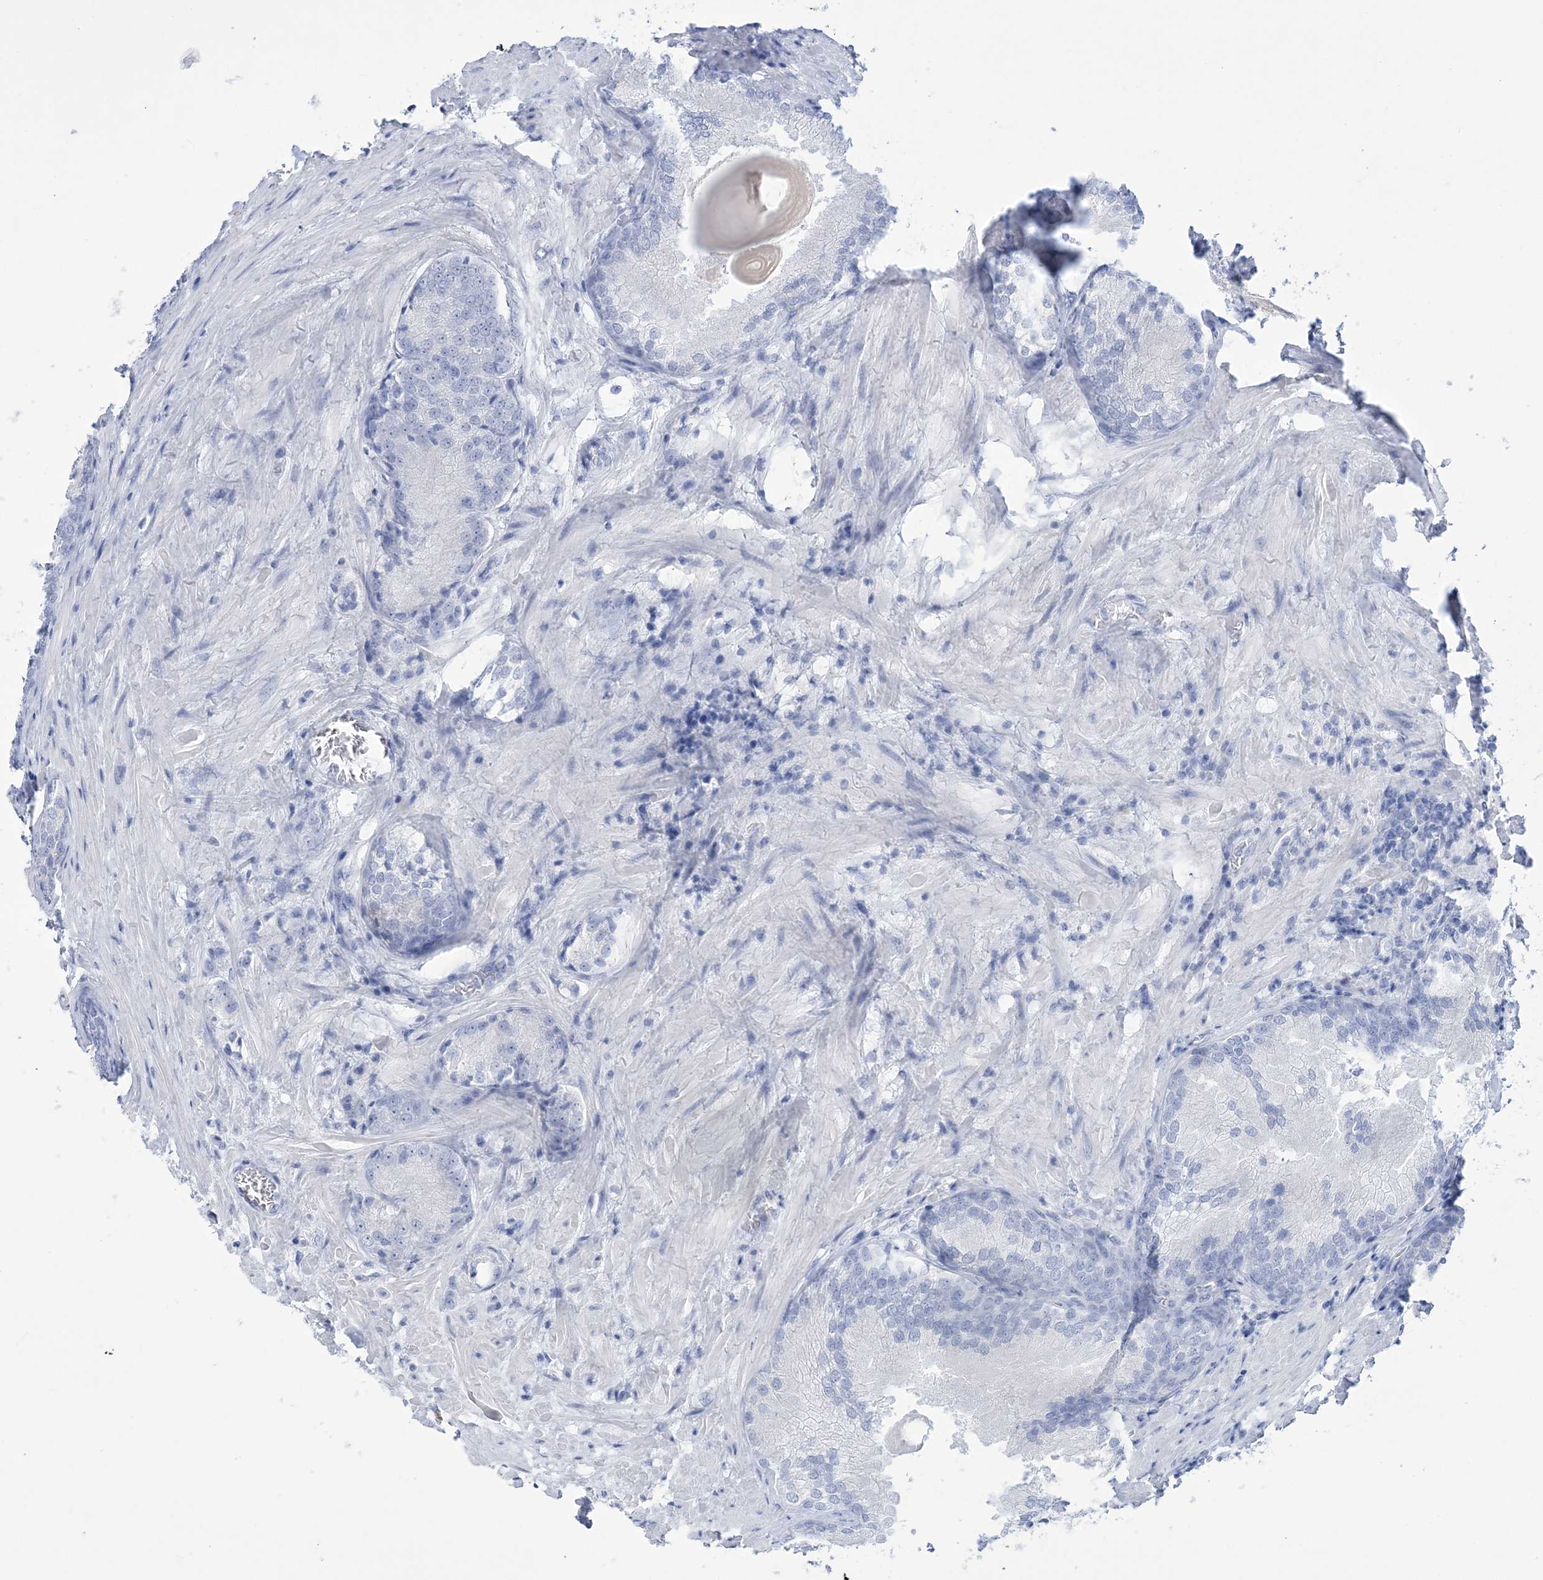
{"staining": {"intensity": "negative", "quantity": "none", "location": "none"}, "tissue": "prostate cancer", "cell_type": "Tumor cells", "image_type": "cancer", "snomed": [{"axis": "morphology", "description": "Adenocarcinoma, High grade"}, {"axis": "topography", "description": "Prostate"}], "caption": "Tumor cells show no significant protein staining in prostate cancer.", "gene": "RBP2", "patient": {"sex": "male", "age": 66}}